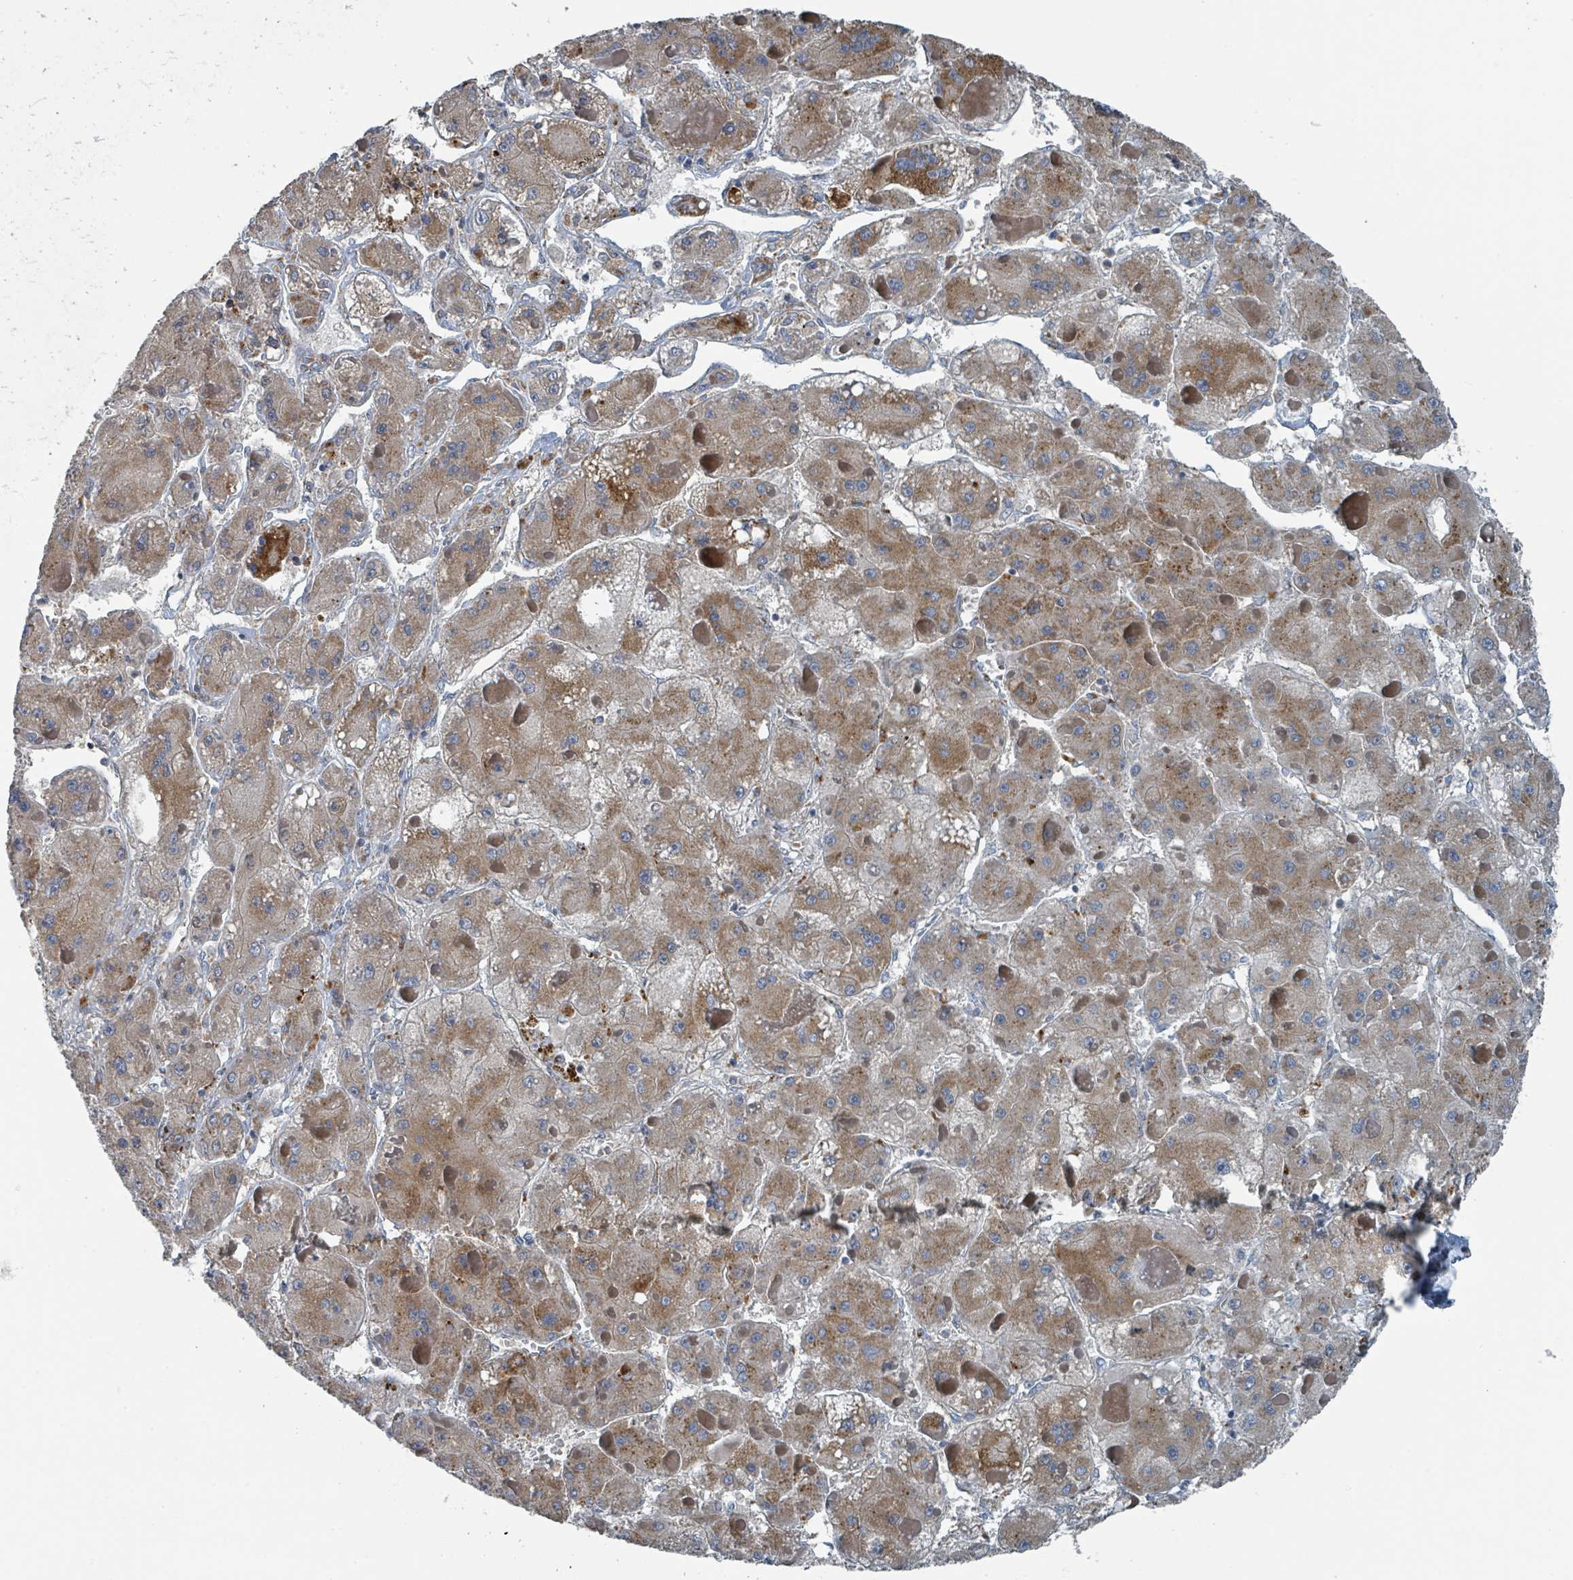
{"staining": {"intensity": "moderate", "quantity": "25%-75%", "location": "cytoplasmic/membranous"}, "tissue": "liver cancer", "cell_type": "Tumor cells", "image_type": "cancer", "snomed": [{"axis": "morphology", "description": "Carcinoma, Hepatocellular, NOS"}, {"axis": "topography", "description": "Liver"}], "caption": "Tumor cells display moderate cytoplasmic/membranous expression in approximately 25%-75% of cells in hepatocellular carcinoma (liver). Using DAB (3,3'-diaminobenzidine) (brown) and hematoxylin (blue) stains, captured at high magnification using brightfield microscopy.", "gene": "DIPK2A", "patient": {"sex": "female", "age": 73}}